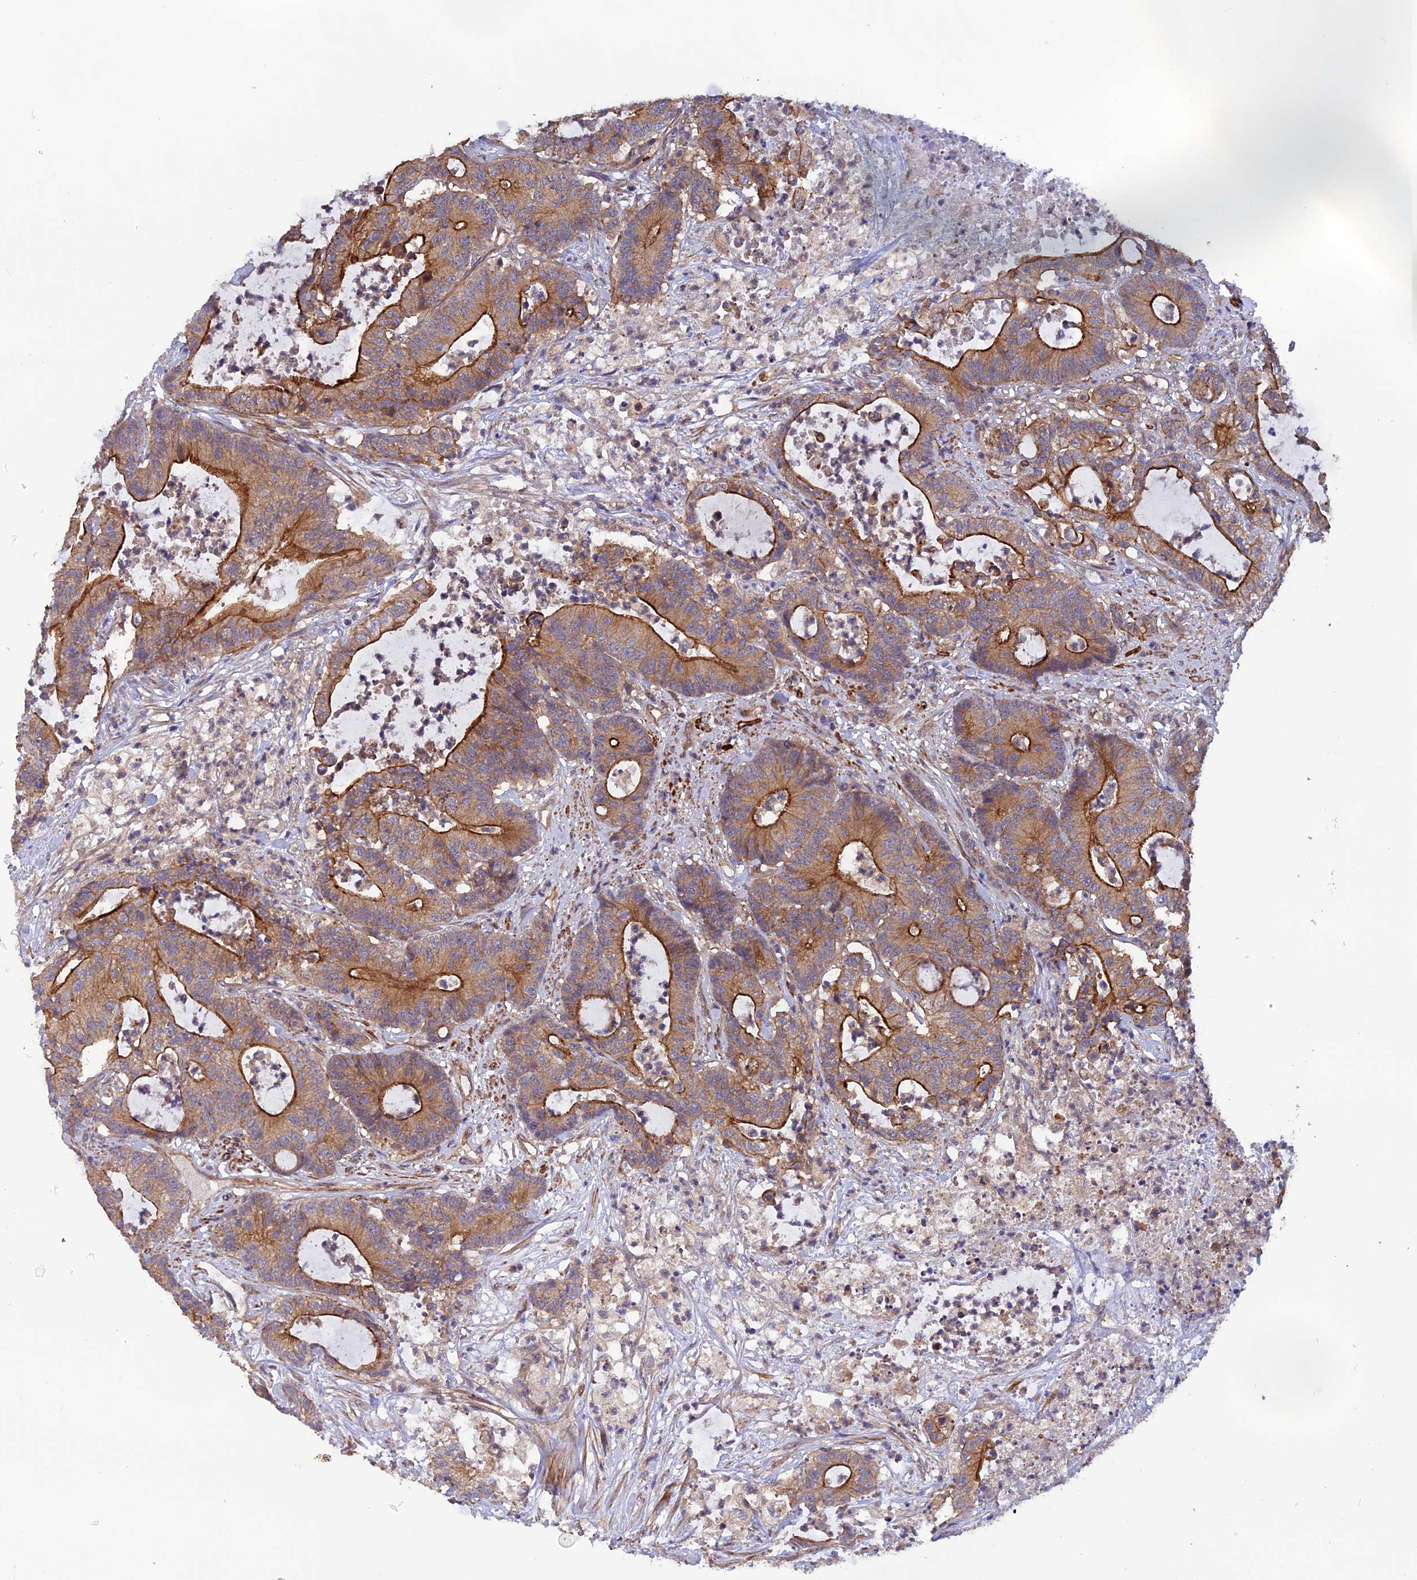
{"staining": {"intensity": "moderate", "quantity": ">75%", "location": "cytoplasmic/membranous"}, "tissue": "colorectal cancer", "cell_type": "Tumor cells", "image_type": "cancer", "snomed": [{"axis": "morphology", "description": "Adenocarcinoma, NOS"}, {"axis": "topography", "description": "Colon"}], "caption": "Tumor cells reveal medium levels of moderate cytoplasmic/membranous positivity in about >75% of cells in adenocarcinoma (colorectal).", "gene": "ADAMTS15", "patient": {"sex": "female", "age": 84}}